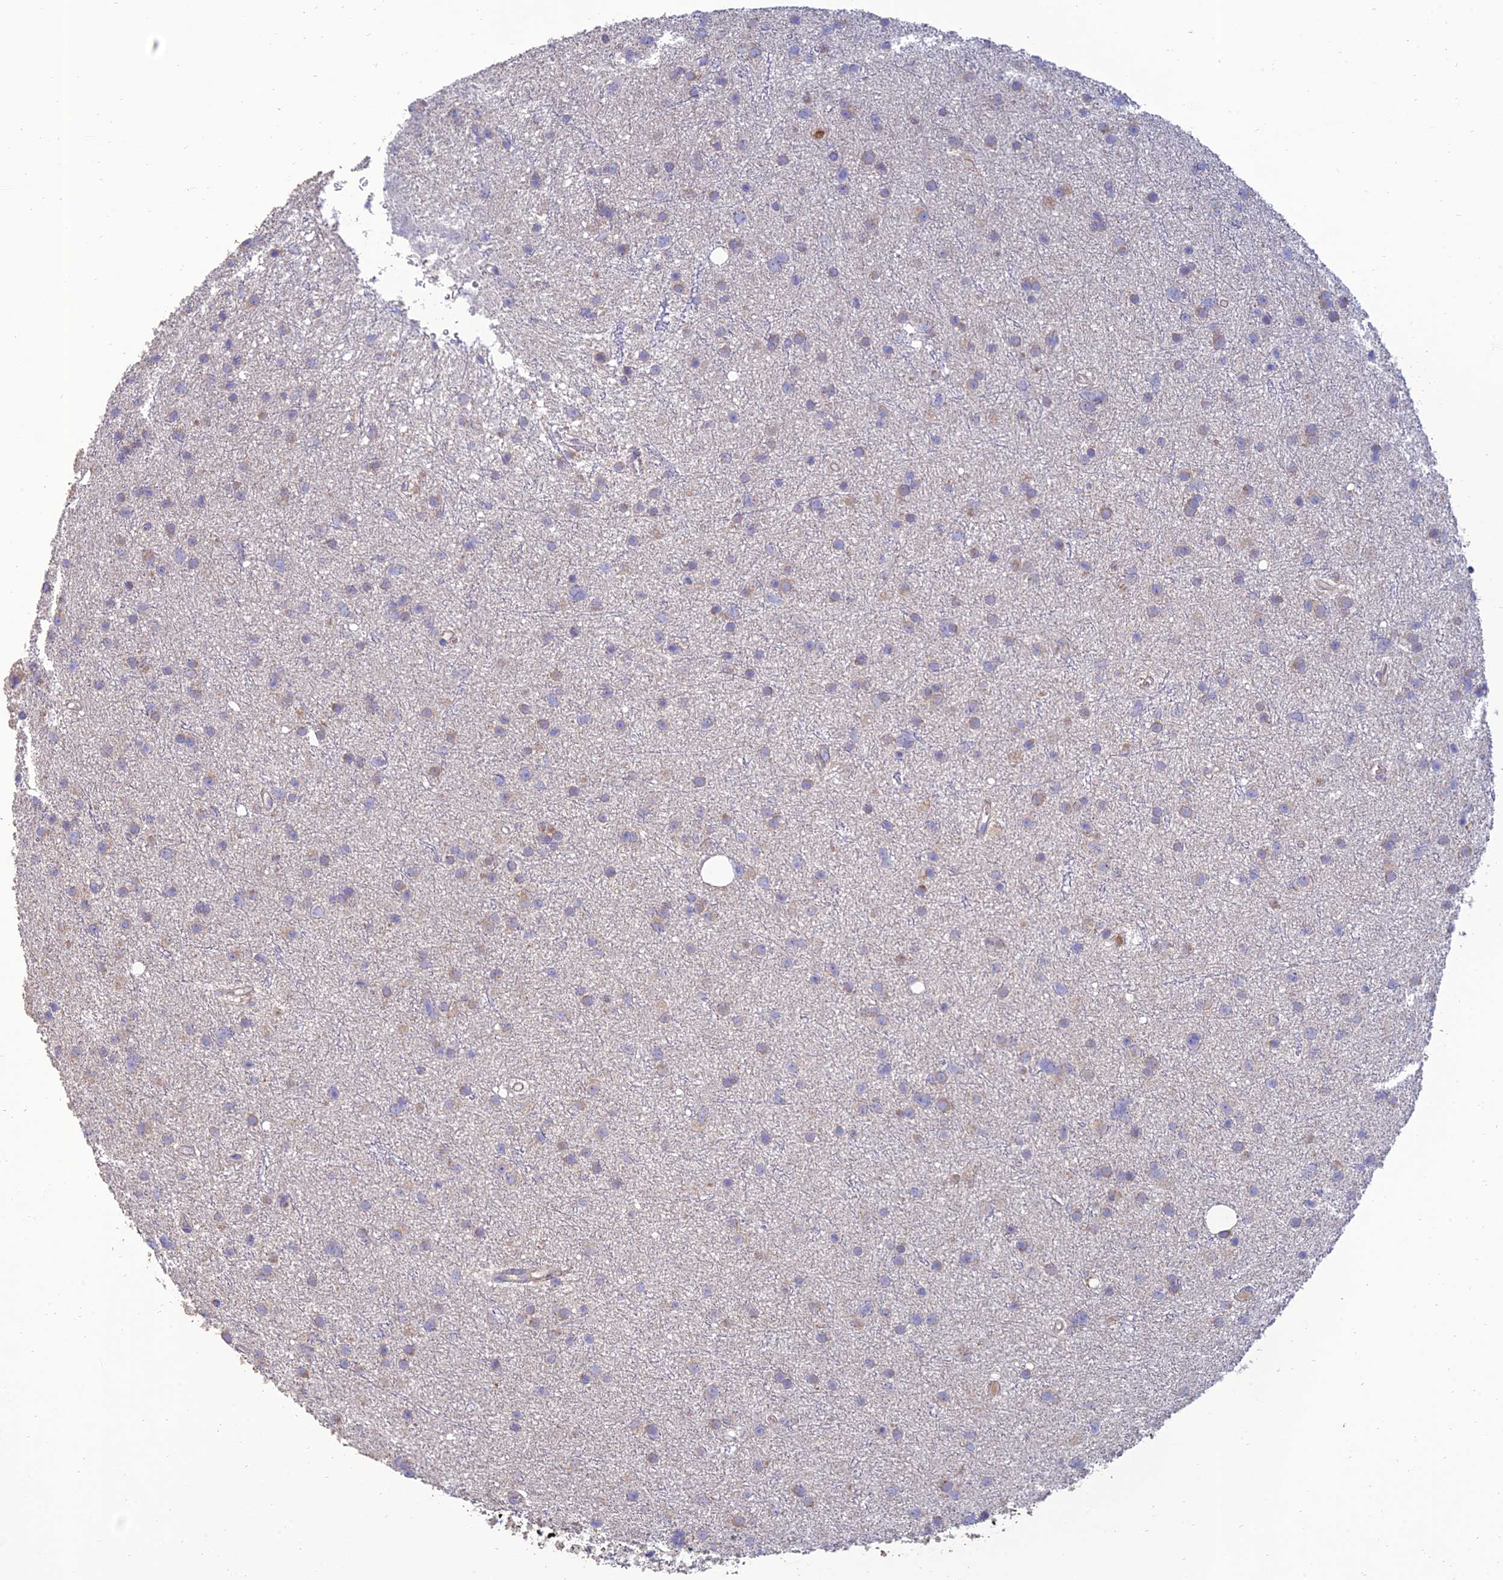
{"staining": {"intensity": "negative", "quantity": "none", "location": "none"}, "tissue": "glioma", "cell_type": "Tumor cells", "image_type": "cancer", "snomed": [{"axis": "morphology", "description": "Glioma, malignant, Low grade"}, {"axis": "topography", "description": "Cerebral cortex"}], "caption": "DAB immunohistochemical staining of low-grade glioma (malignant) exhibits no significant staining in tumor cells.", "gene": "RCN3", "patient": {"sex": "female", "age": 39}}